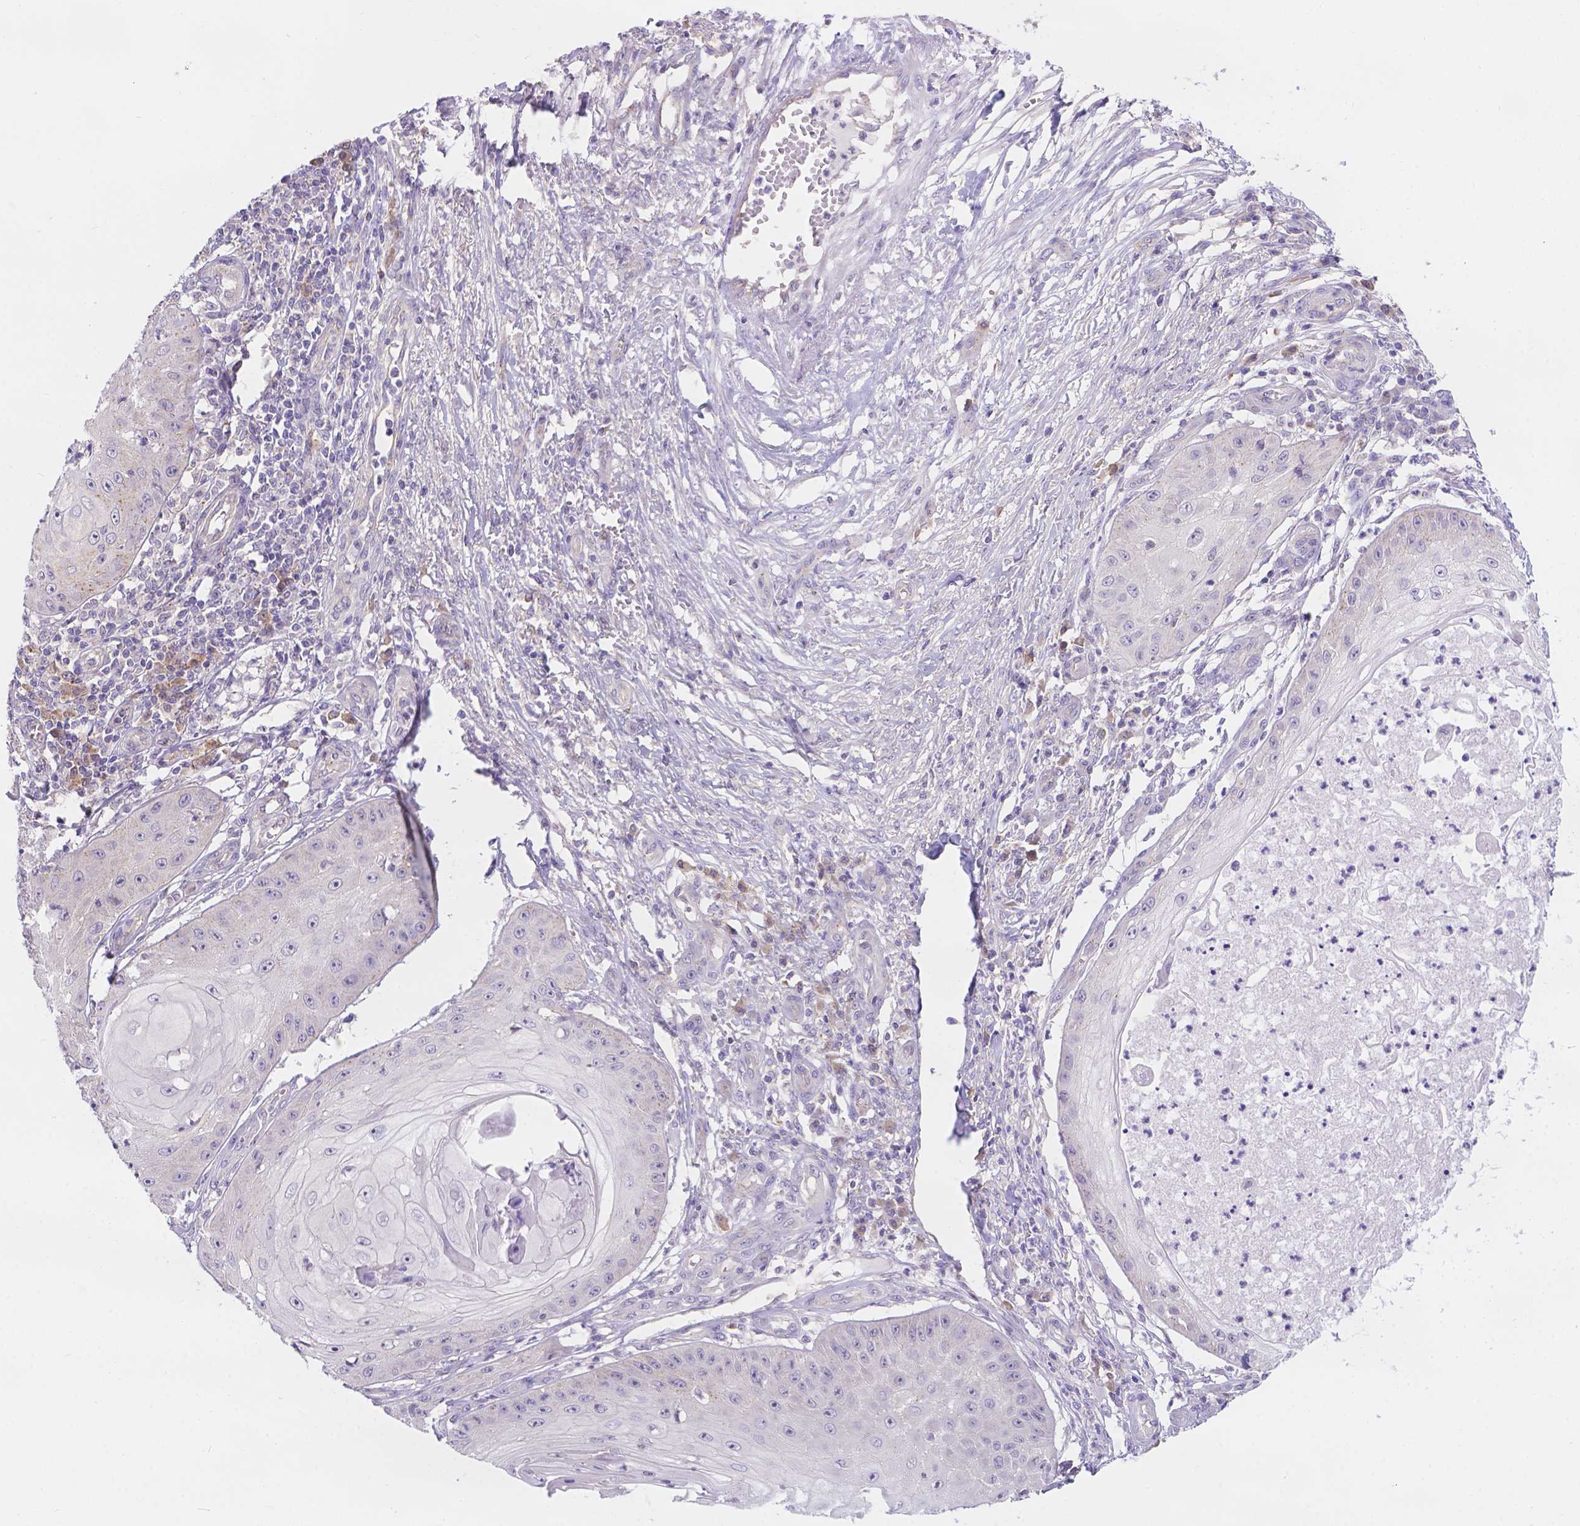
{"staining": {"intensity": "negative", "quantity": "none", "location": "none"}, "tissue": "skin cancer", "cell_type": "Tumor cells", "image_type": "cancer", "snomed": [{"axis": "morphology", "description": "Squamous cell carcinoma, NOS"}, {"axis": "topography", "description": "Skin"}], "caption": "High magnification brightfield microscopy of squamous cell carcinoma (skin) stained with DAB (3,3'-diaminobenzidine) (brown) and counterstained with hematoxylin (blue): tumor cells show no significant positivity.", "gene": "CD96", "patient": {"sex": "male", "age": 70}}